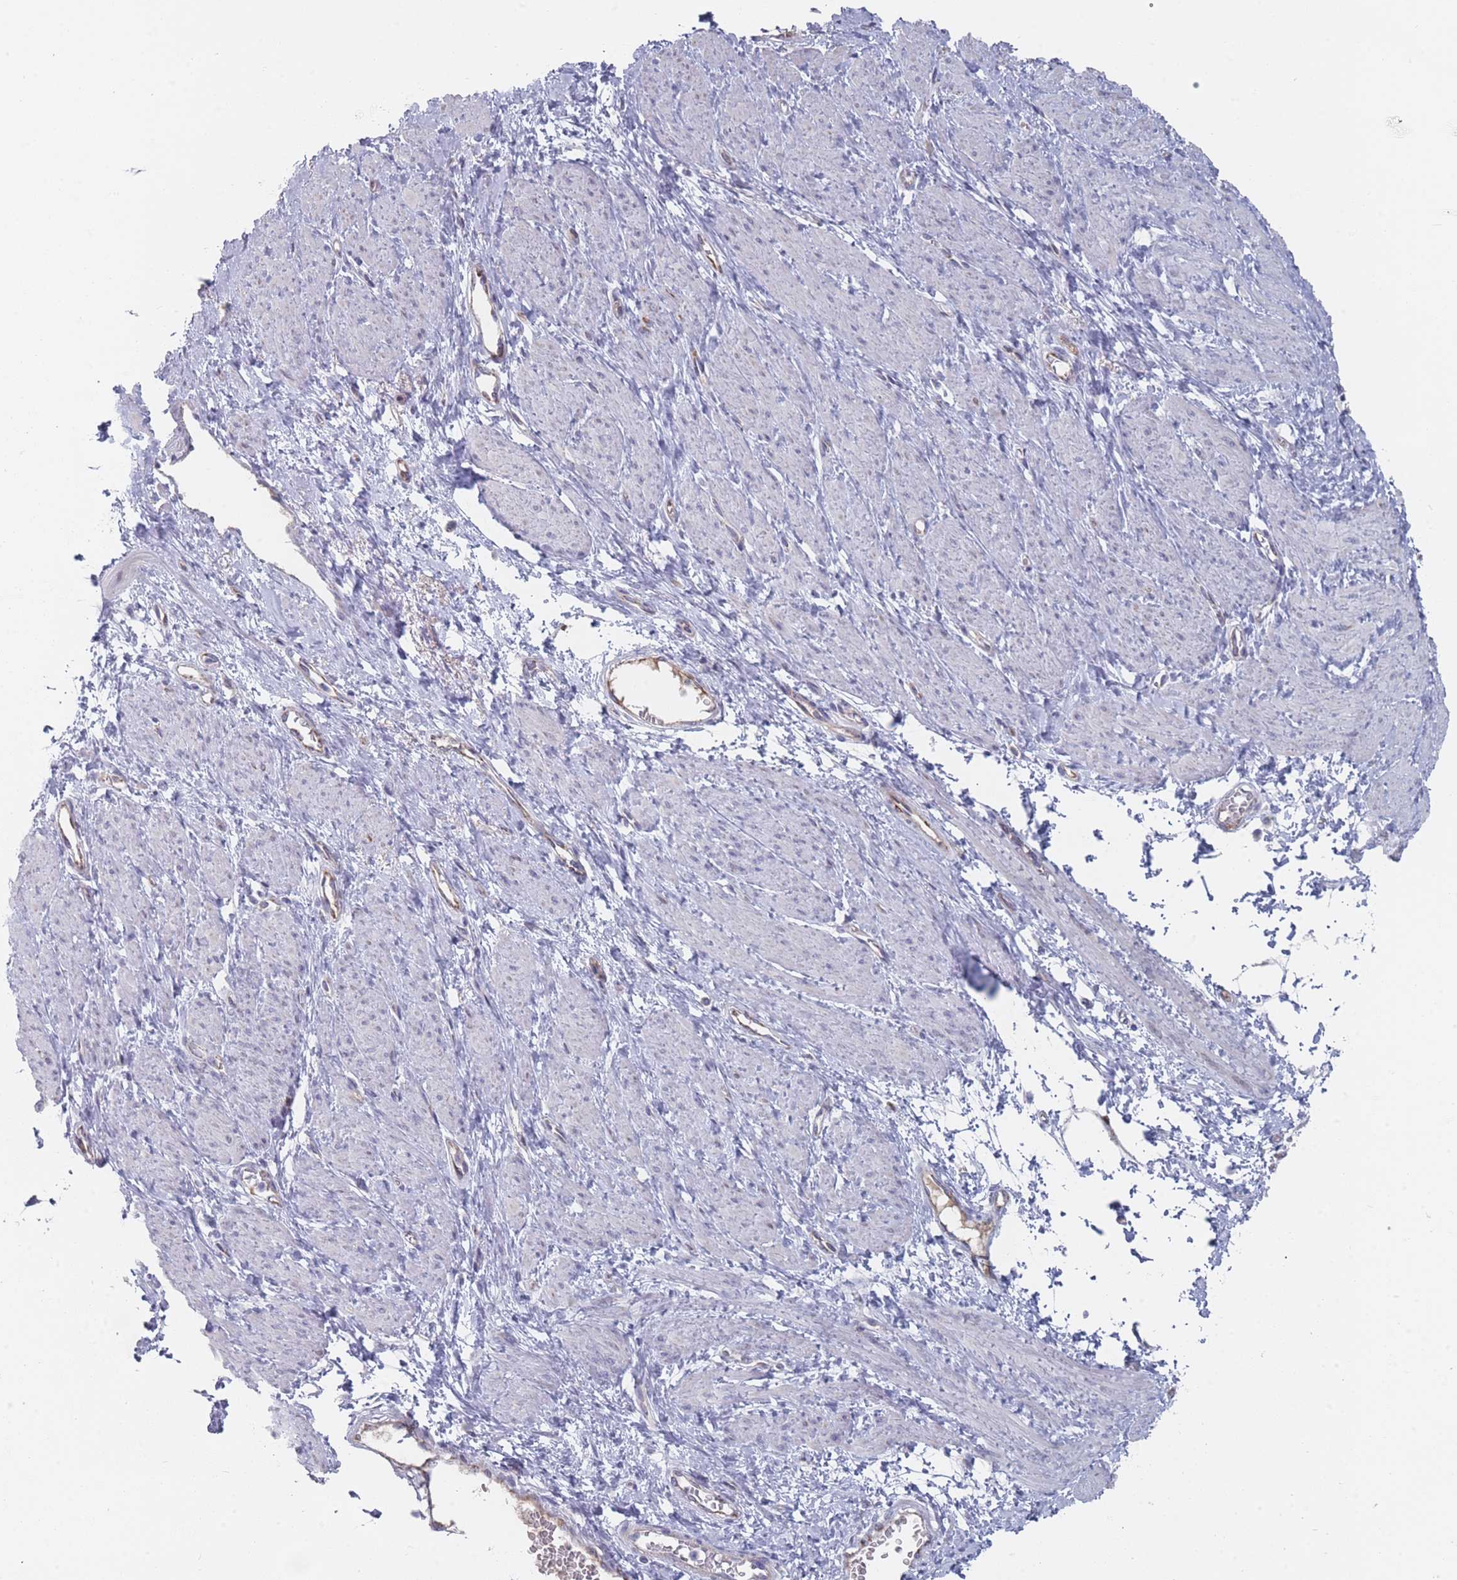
{"staining": {"intensity": "negative", "quantity": "none", "location": "none"}, "tissue": "smooth muscle", "cell_type": "Smooth muscle cells", "image_type": "normal", "snomed": [{"axis": "morphology", "description": "Normal tissue, NOS"}, {"axis": "topography", "description": "Smooth muscle"}, {"axis": "topography", "description": "Uterus"}], "caption": "Unremarkable smooth muscle was stained to show a protein in brown. There is no significant positivity in smooth muscle cells. Nuclei are stained in blue.", "gene": "TRARG1", "patient": {"sex": "female", "age": 39}}